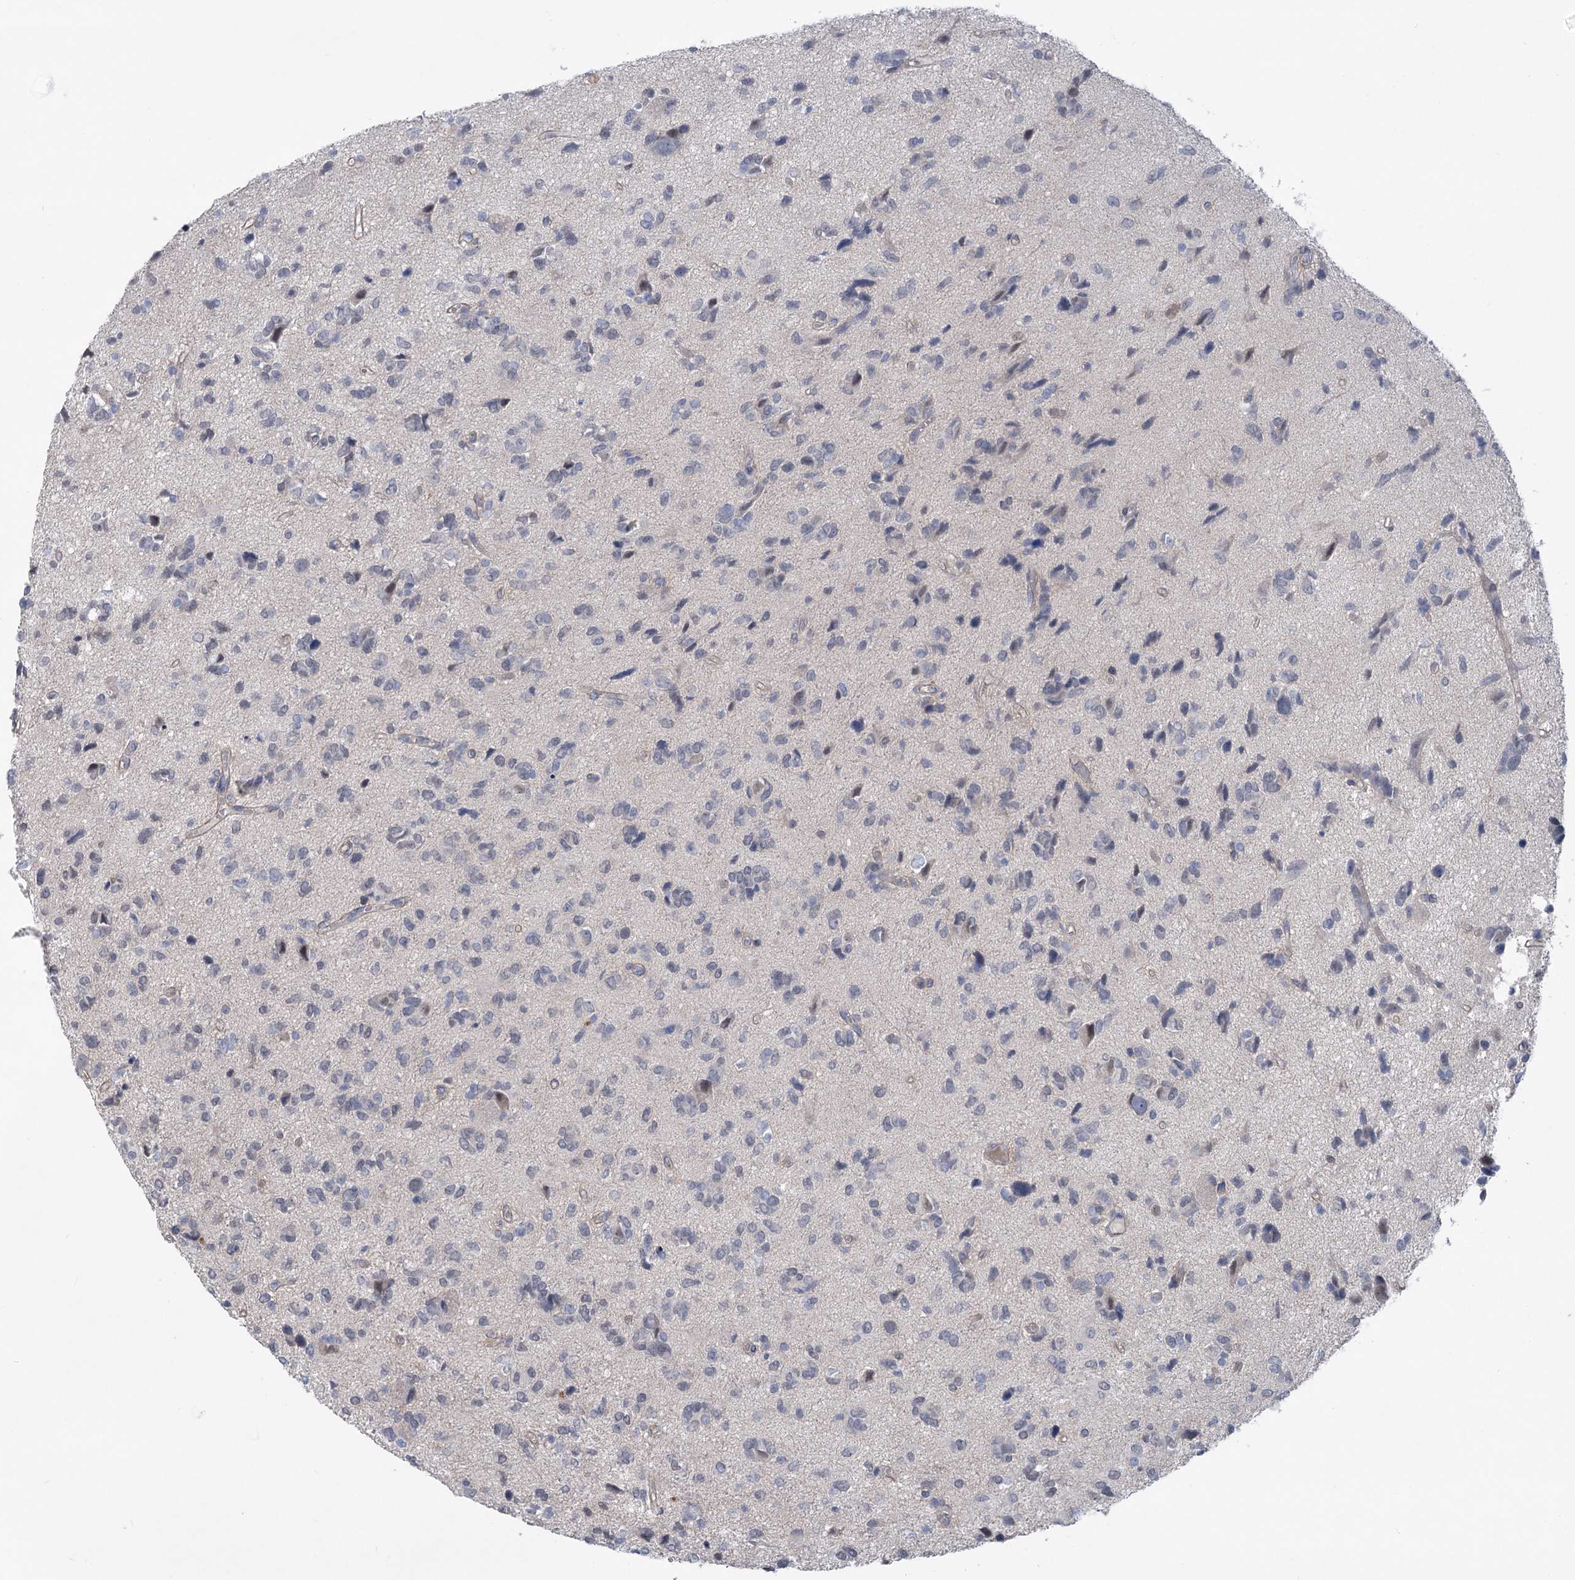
{"staining": {"intensity": "negative", "quantity": "none", "location": "none"}, "tissue": "glioma", "cell_type": "Tumor cells", "image_type": "cancer", "snomed": [{"axis": "morphology", "description": "Glioma, malignant, High grade"}, {"axis": "topography", "description": "Brain"}], "caption": "The photomicrograph exhibits no significant staining in tumor cells of high-grade glioma (malignant).", "gene": "LARP1B", "patient": {"sex": "female", "age": 59}}